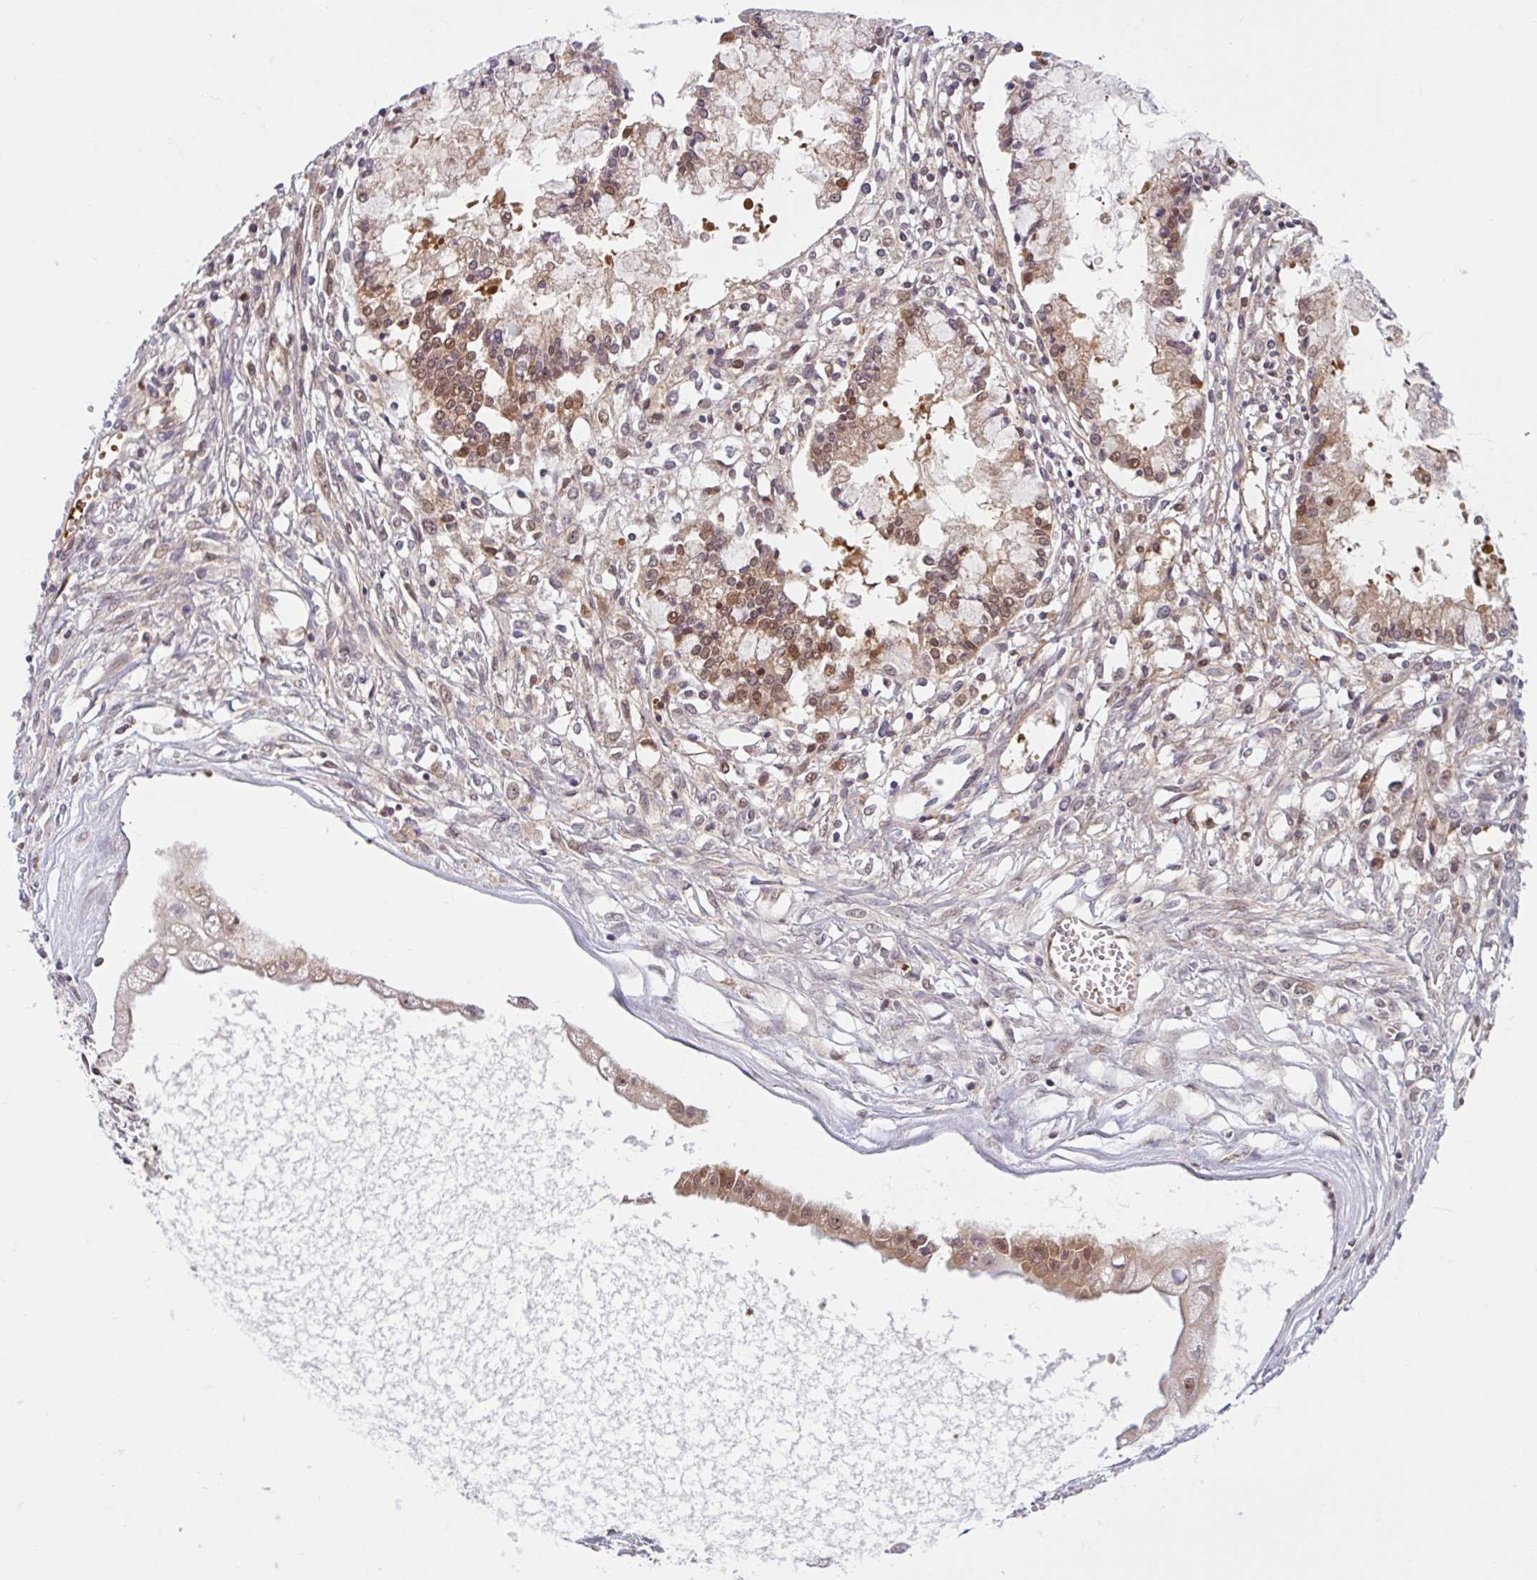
{"staining": {"intensity": "moderate", "quantity": ">75%", "location": "cytoplasmic/membranous,nuclear"}, "tissue": "ovarian cancer", "cell_type": "Tumor cells", "image_type": "cancer", "snomed": [{"axis": "morphology", "description": "Cystadenocarcinoma, mucinous, NOS"}, {"axis": "topography", "description": "Ovary"}], "caption": "A brown stain labels moderate cytoplasmic/membranous and nuclear expression of a protein in ovarian cancer (mucinous cystadenocarcinoma) tumor cells. (DAB (3,3'-diaminobenzidine) IHC, brown staining for protein, blue staining for nuclei).", "gene": "HMBS", "patient": {"sex": "female", "age": 34}}